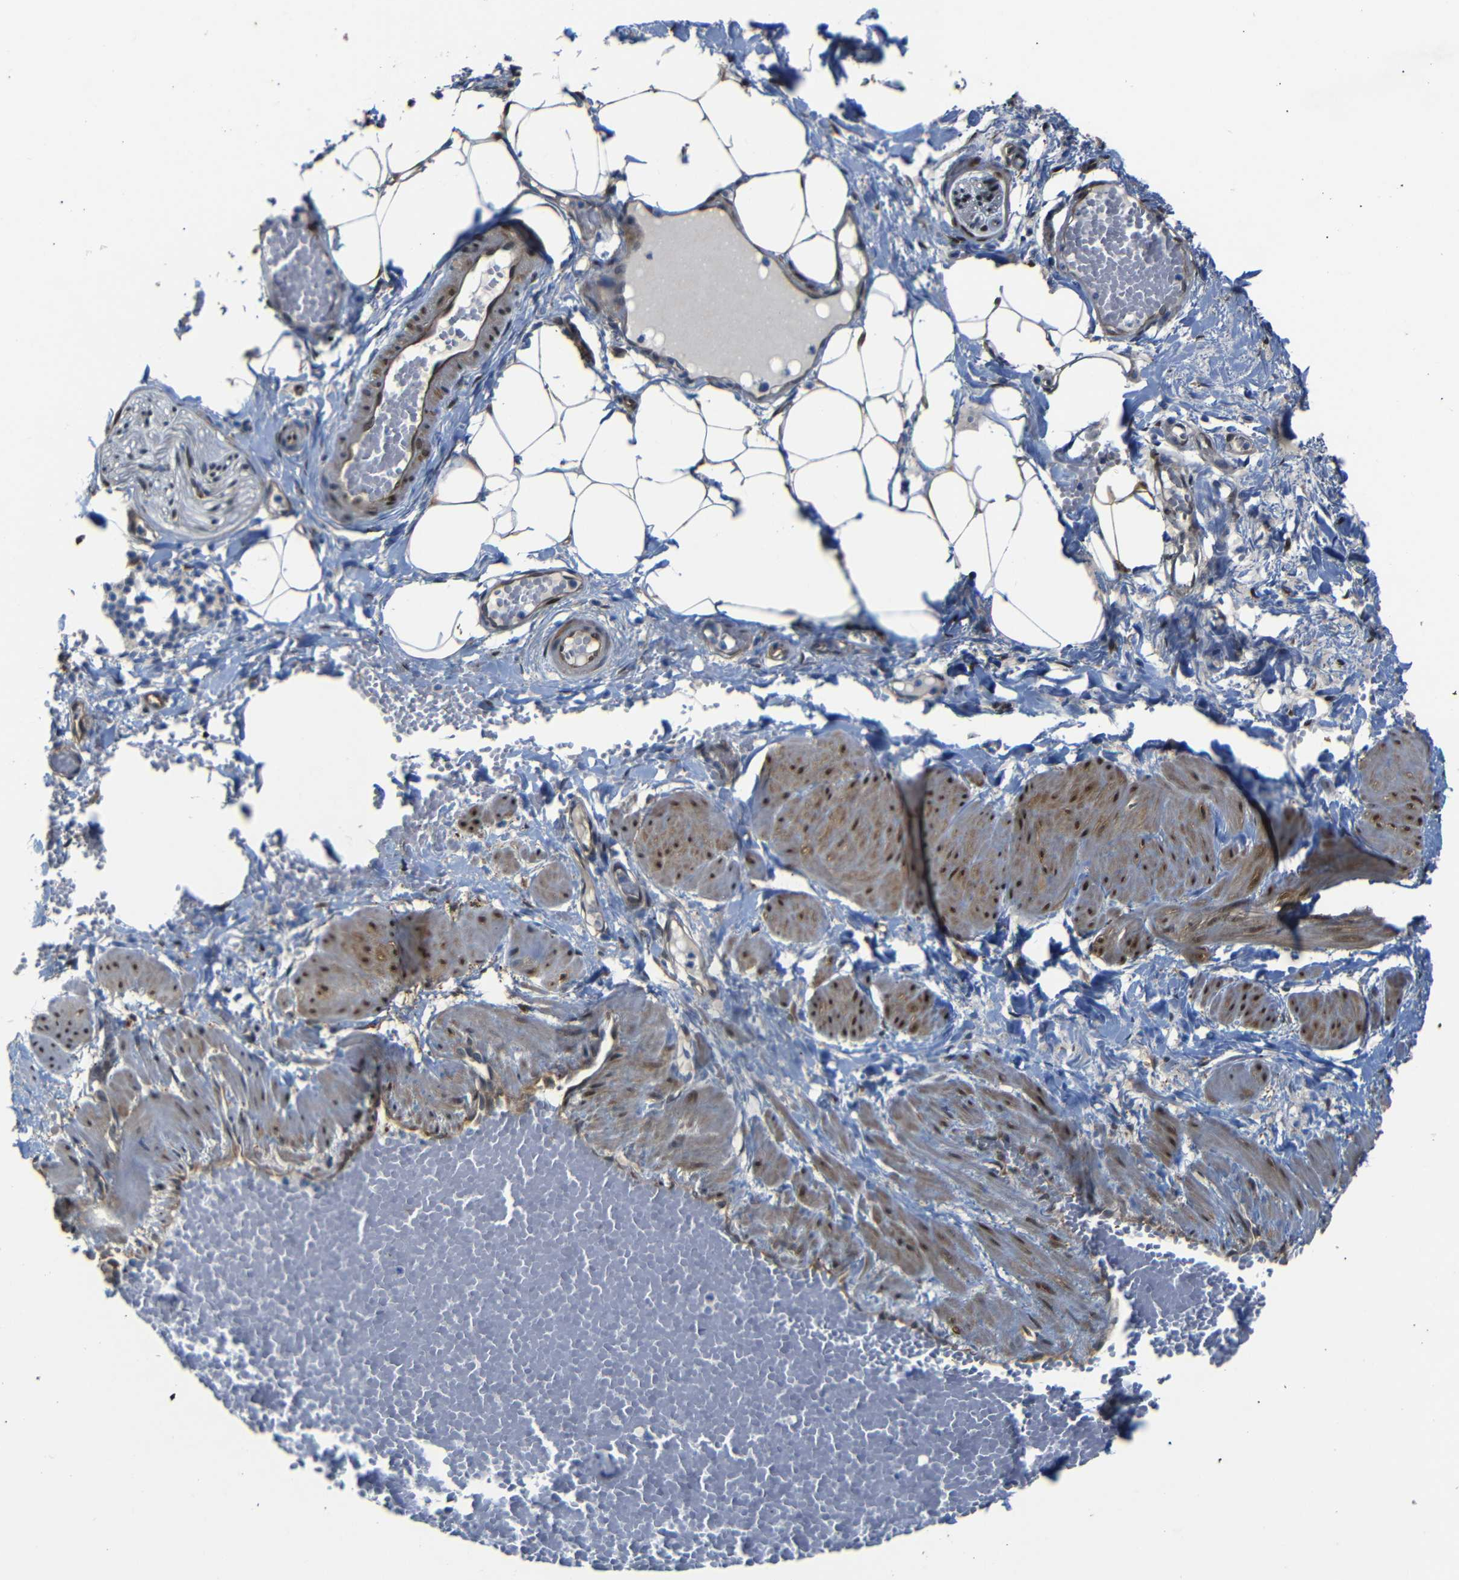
{"staining": {"intensity": "negative", "quantity": "none", "location": "none"}, "tissue": "adipose tissue", "cell_type": "Adipocytes", "image_type": "normal", "snomed": [{"axis": "morphology", "description": "Normal tissue, NOS"}, {"axis": "topography", "description": "Soft tissue"}, {"axis": "topography", "description": "Vascular tissue"}], "caption": "This micrograph is of normal adipose tissue stained with immunohistochemistry (IHC) to label a protein in brown with the nuclei are counter-stained blue. There is no staining in adipocytes. (Stains: DAB immunohistochemistry (IHC) with hematoxylin counter stain, Microscopy: brightfield microscopy at high magnification).", "gene": "YAP1", "patient": {"sex": "female", "age": 35}}